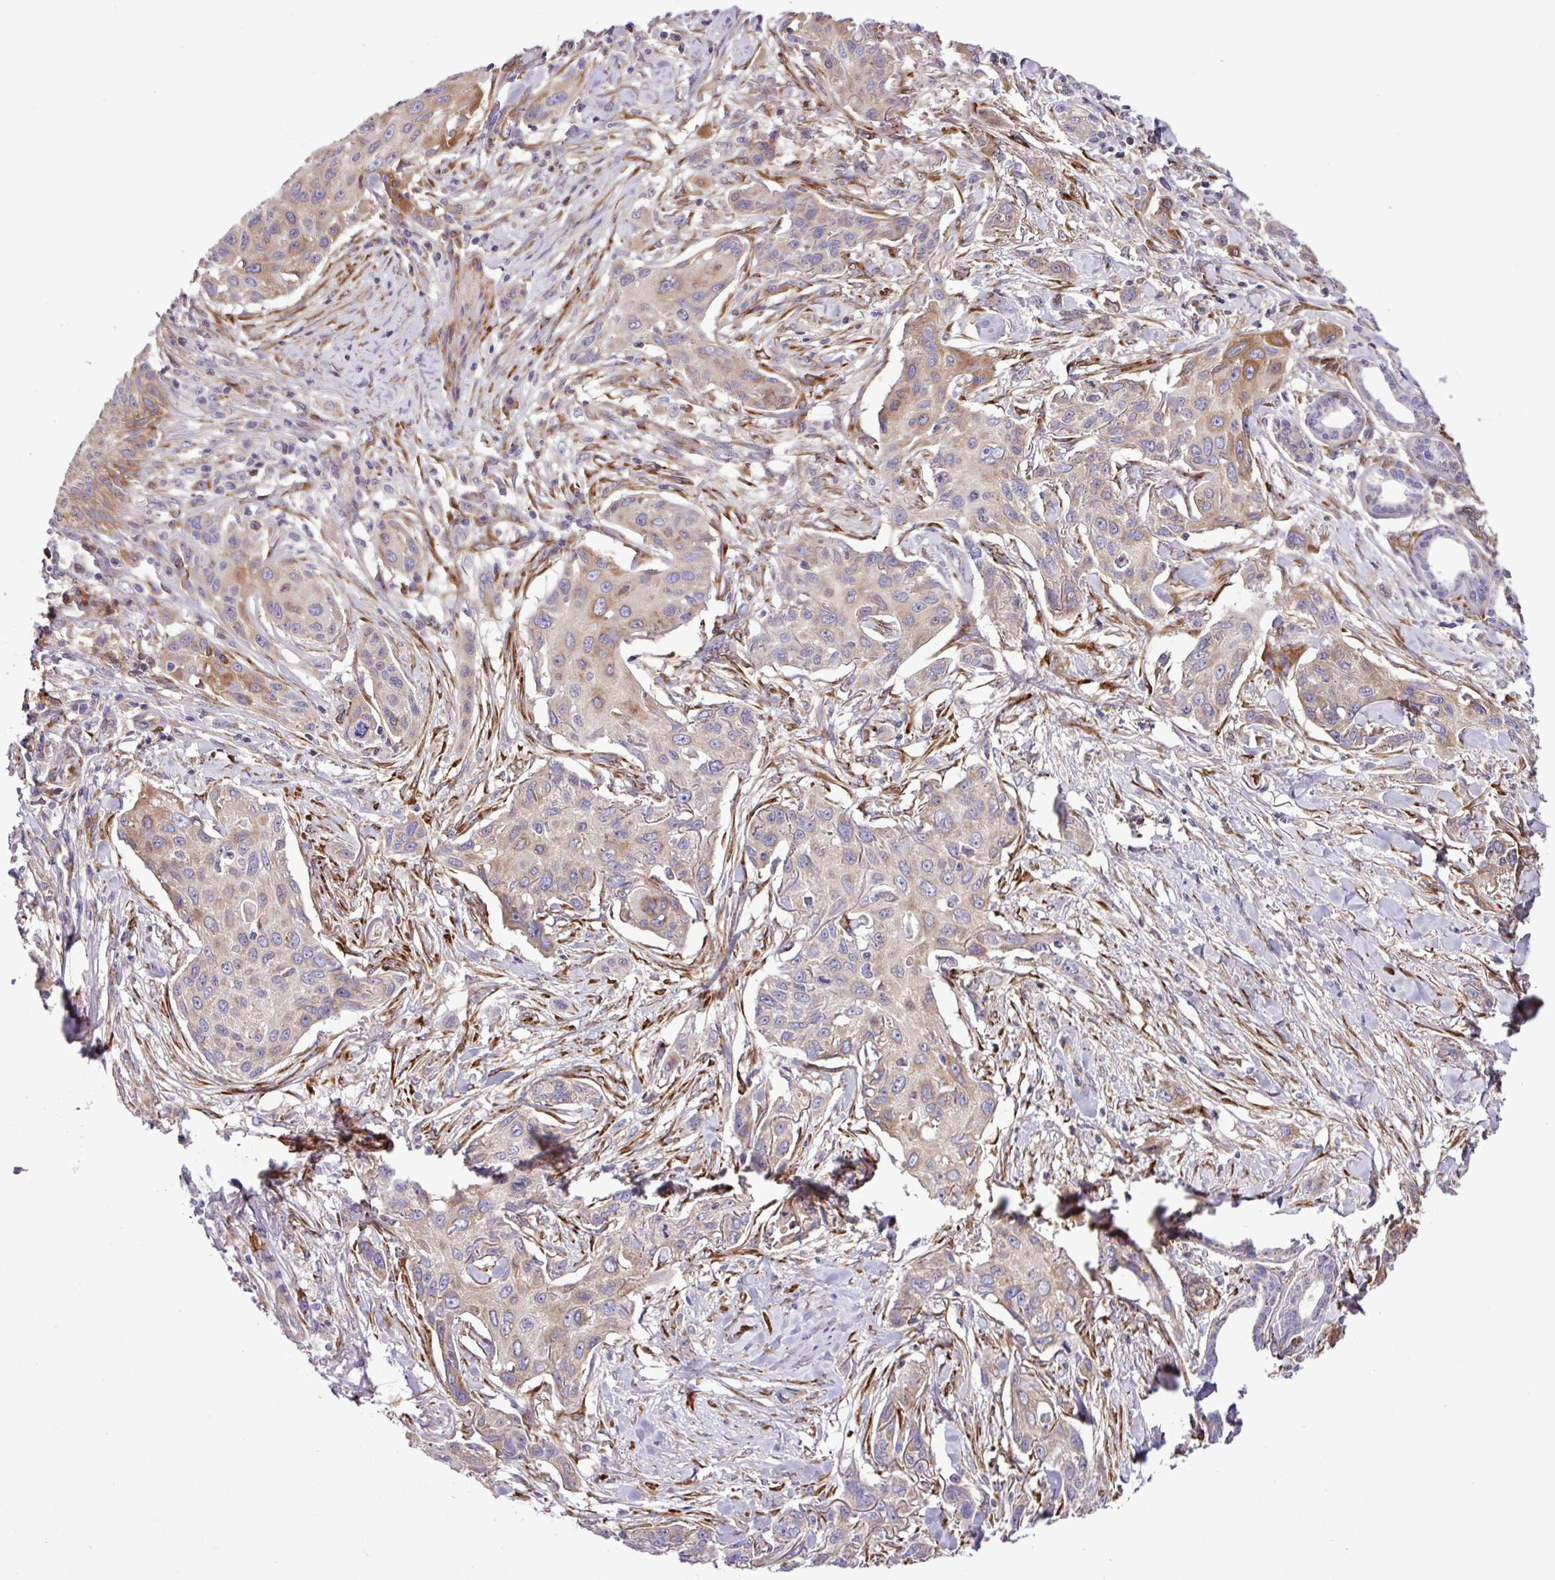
{"staining": {"intensity": "moderate", "quantity": "25%-75%", "location": "cytoplasmic/membranous"}, "tissue": "skin cancer", "cell_type": "Tumor cells", "image_type": "cancer", "snomed": [{"axis": "morphology", "description": "Squamous cell carcinoma, NOS"}, {"axis": "topography", "description": "Skin"}], "caption": "A brown stain highlights moderate cytoplasmic/membranous staining of a protein in skin cancer tumor cells.", "gene": "CWH43", "patient": {"sex": "male", "age": 63}}